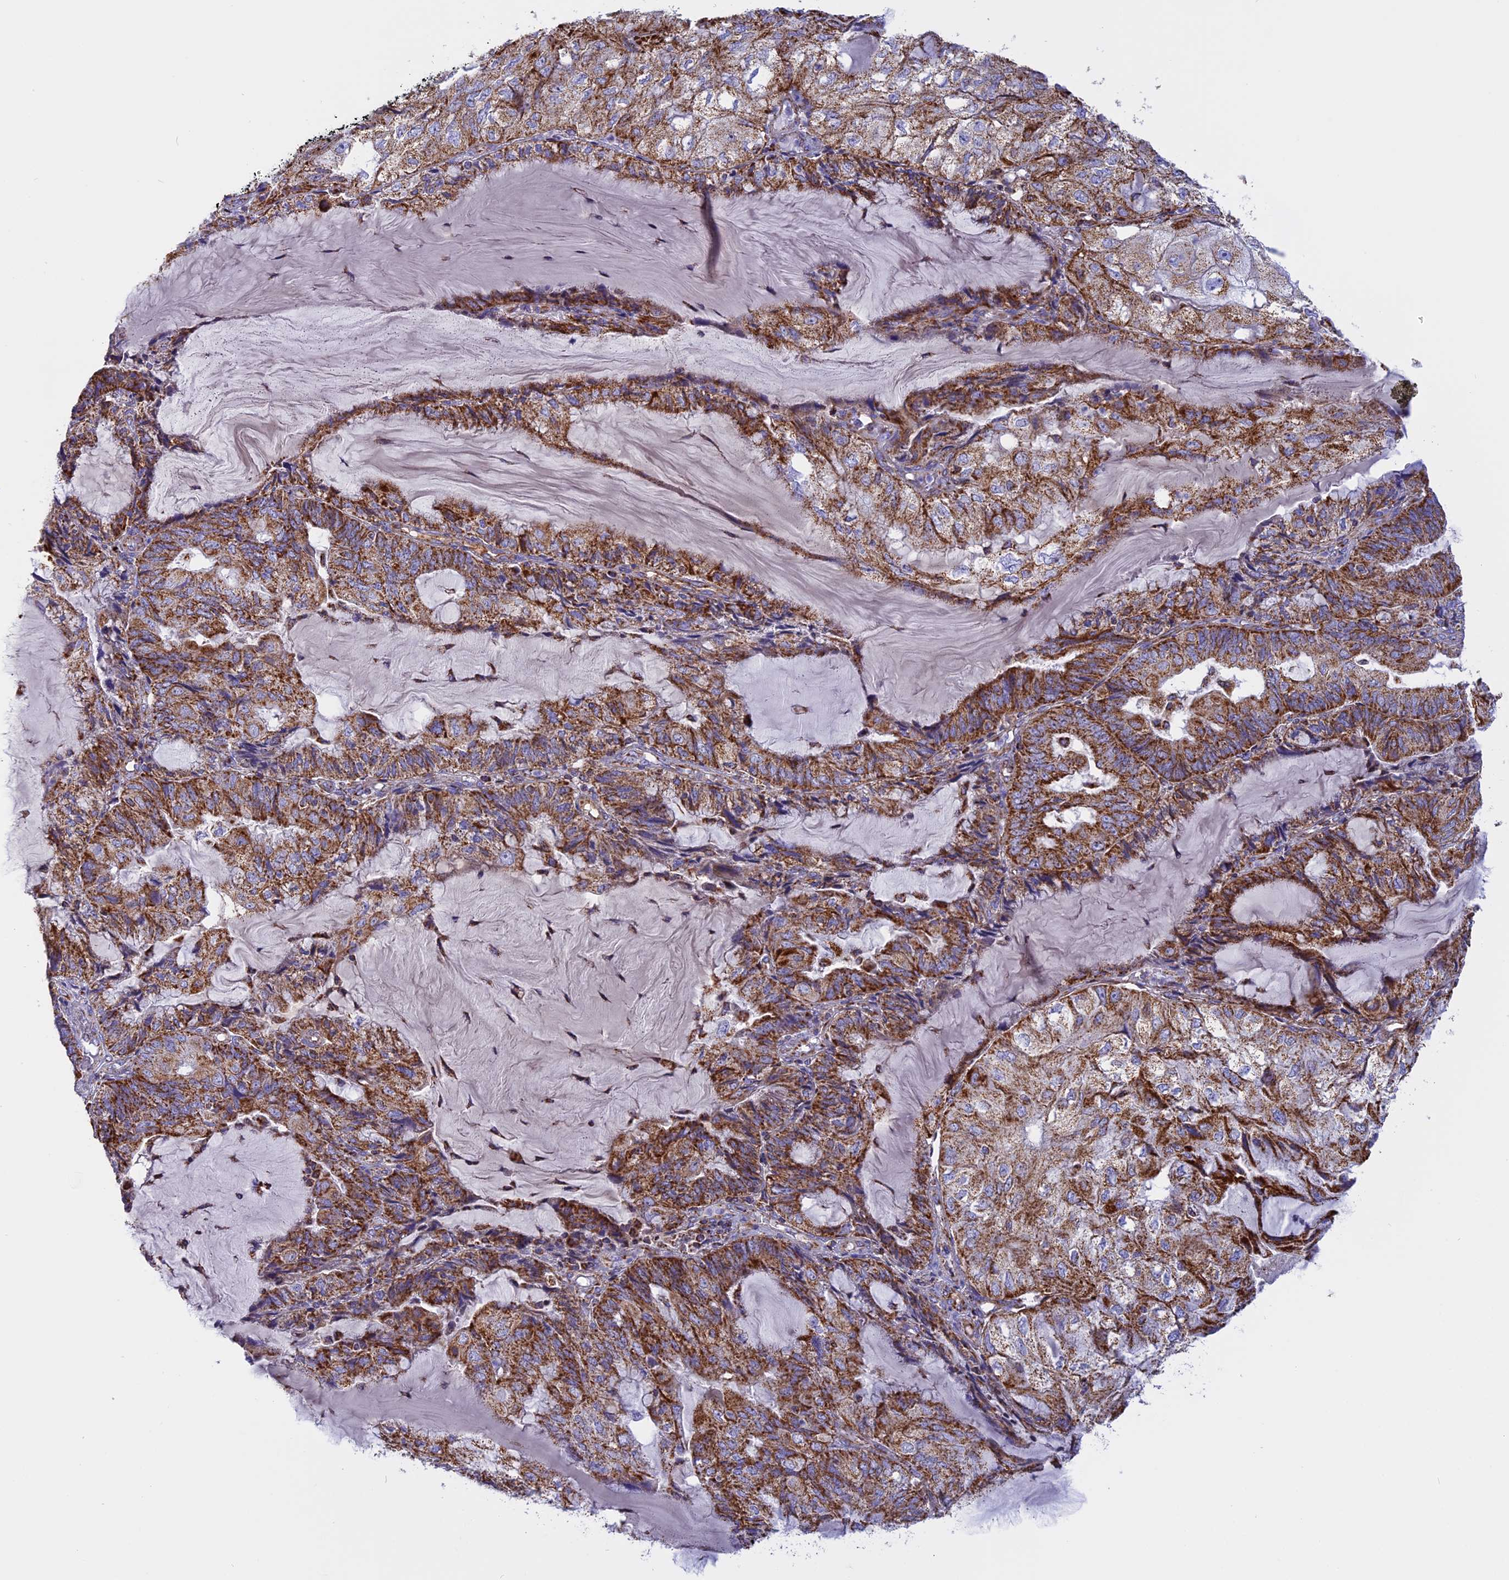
{"staining": {"intensity": "moderate", "quantity": ">75%", "location": "cytoplasmic/membranous"}, "tissue": "endometrial cancer", "cell_type": "Tumor cells", "image_type": "cancer", "snomed": [{"axis": "morphology", "description": "Adenocarcinoma, NOS"}, {"axis": "topography", "description": "Endometrium"}], "caption": "High-power microscopy captured an IHC micrograph of endometrial adenocarcinoma, revealing moderate cytoplasmic/membranous positivity in about >75% of tumor cells. Nuclei are stained in blue.", "gene": "KCNG1", "patient": {"sex": "female", "age": 81}}